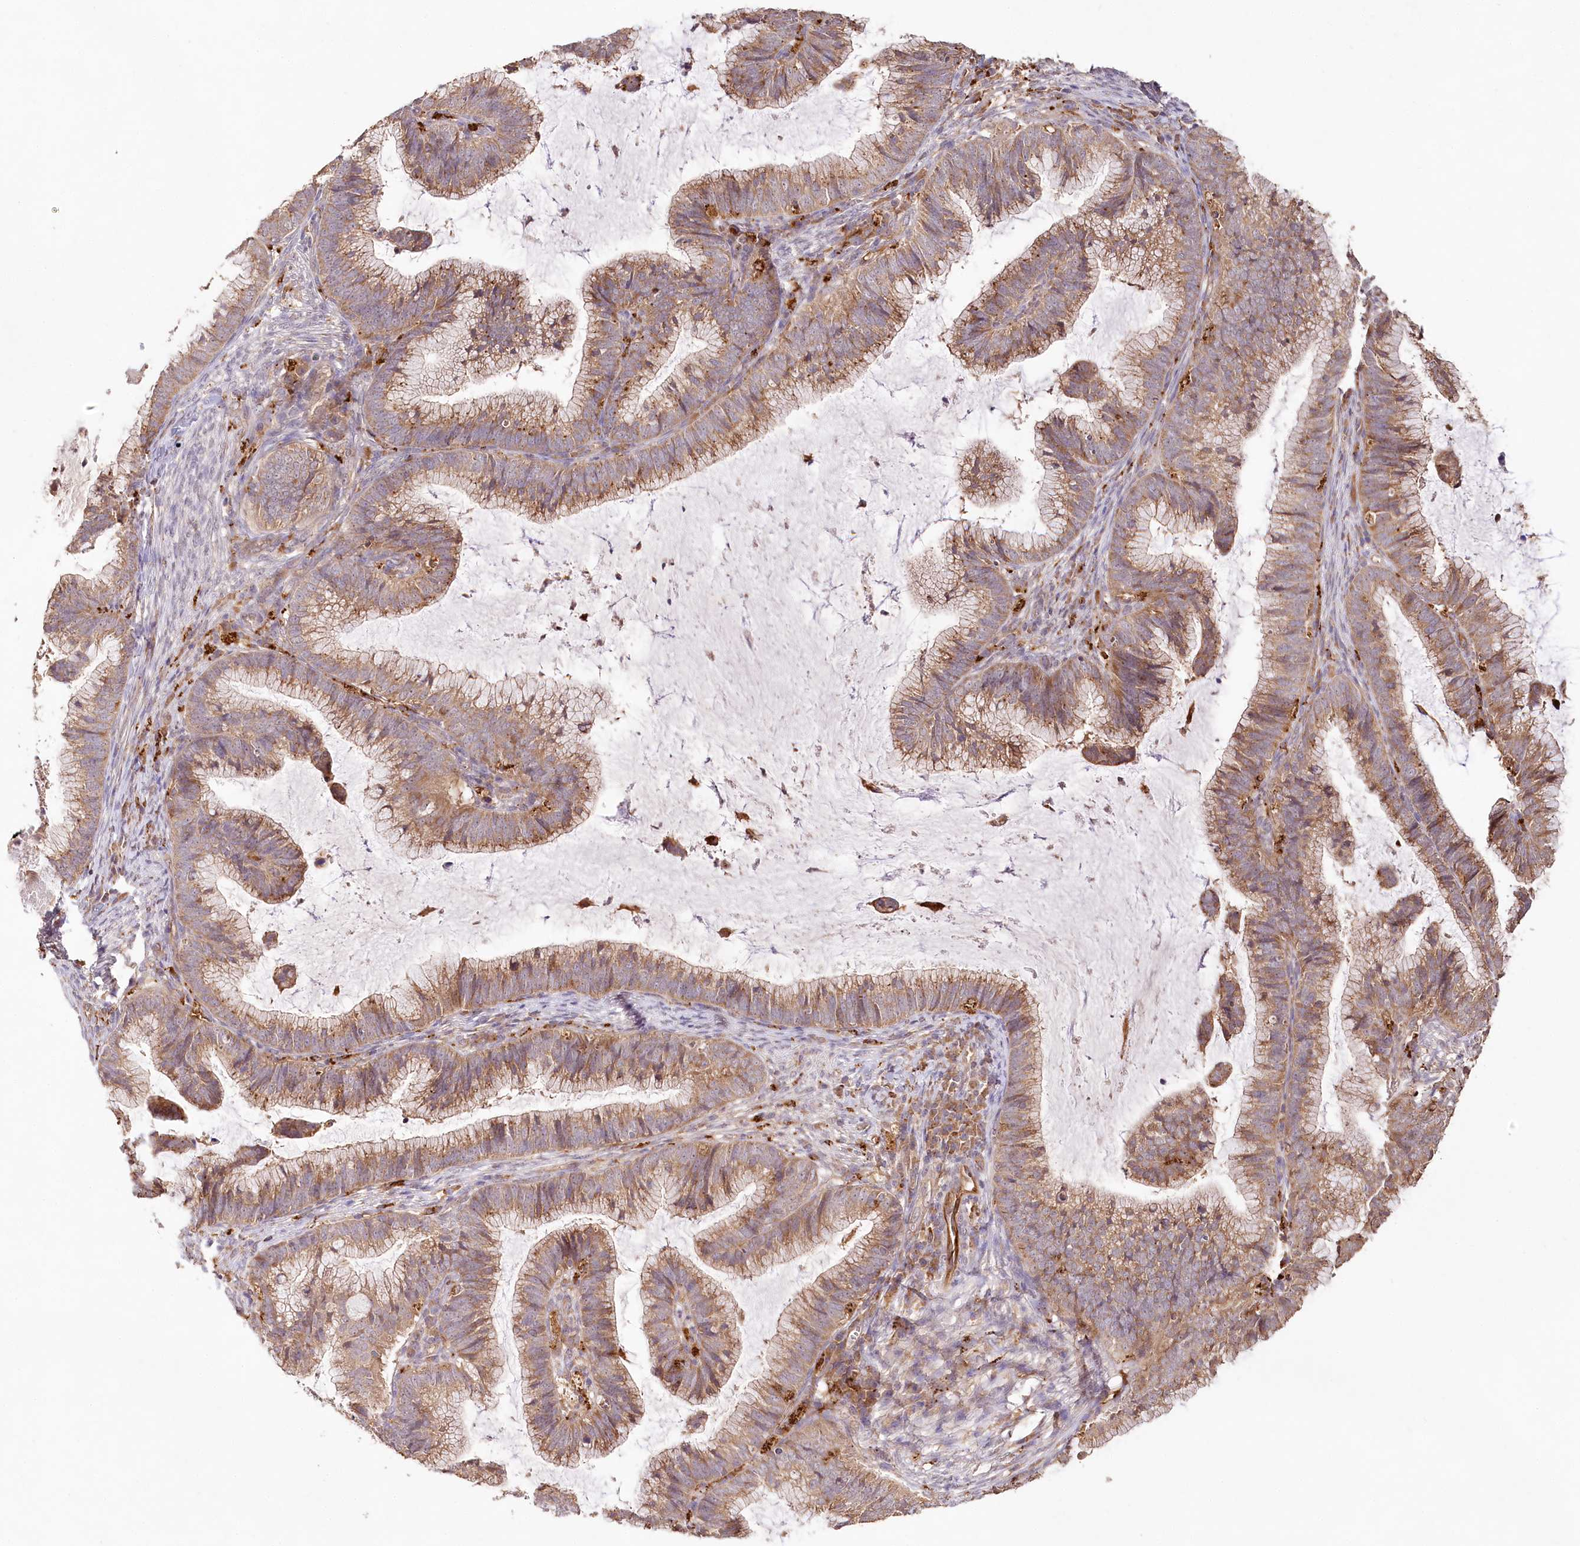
{"staining": {"intensity": "moderate", "quantity": ">75%", "location": "cytoplasmic/membranous"}, "tissue": "cervical cancer", "cell_type": "Tumor cells", "image_type": "cancer", "snomed": [{"axis": "morphology", "description": "Adenocarcinoma, NOS"}, {"axis": "topography", "description": "Cervix"}], "caption": "Cervical cancer (adenocarcinoma) was stained to show a protein in brown. There is medium levels of moderate cytoplasmic/membranous positivity in about >75% of tumor cells. Immunohistochemistry stains the protein of interest in brown and the nuclei are stained blue.", "gene": "DMXL1", "patient": {"sex": "female", "age": 36}}